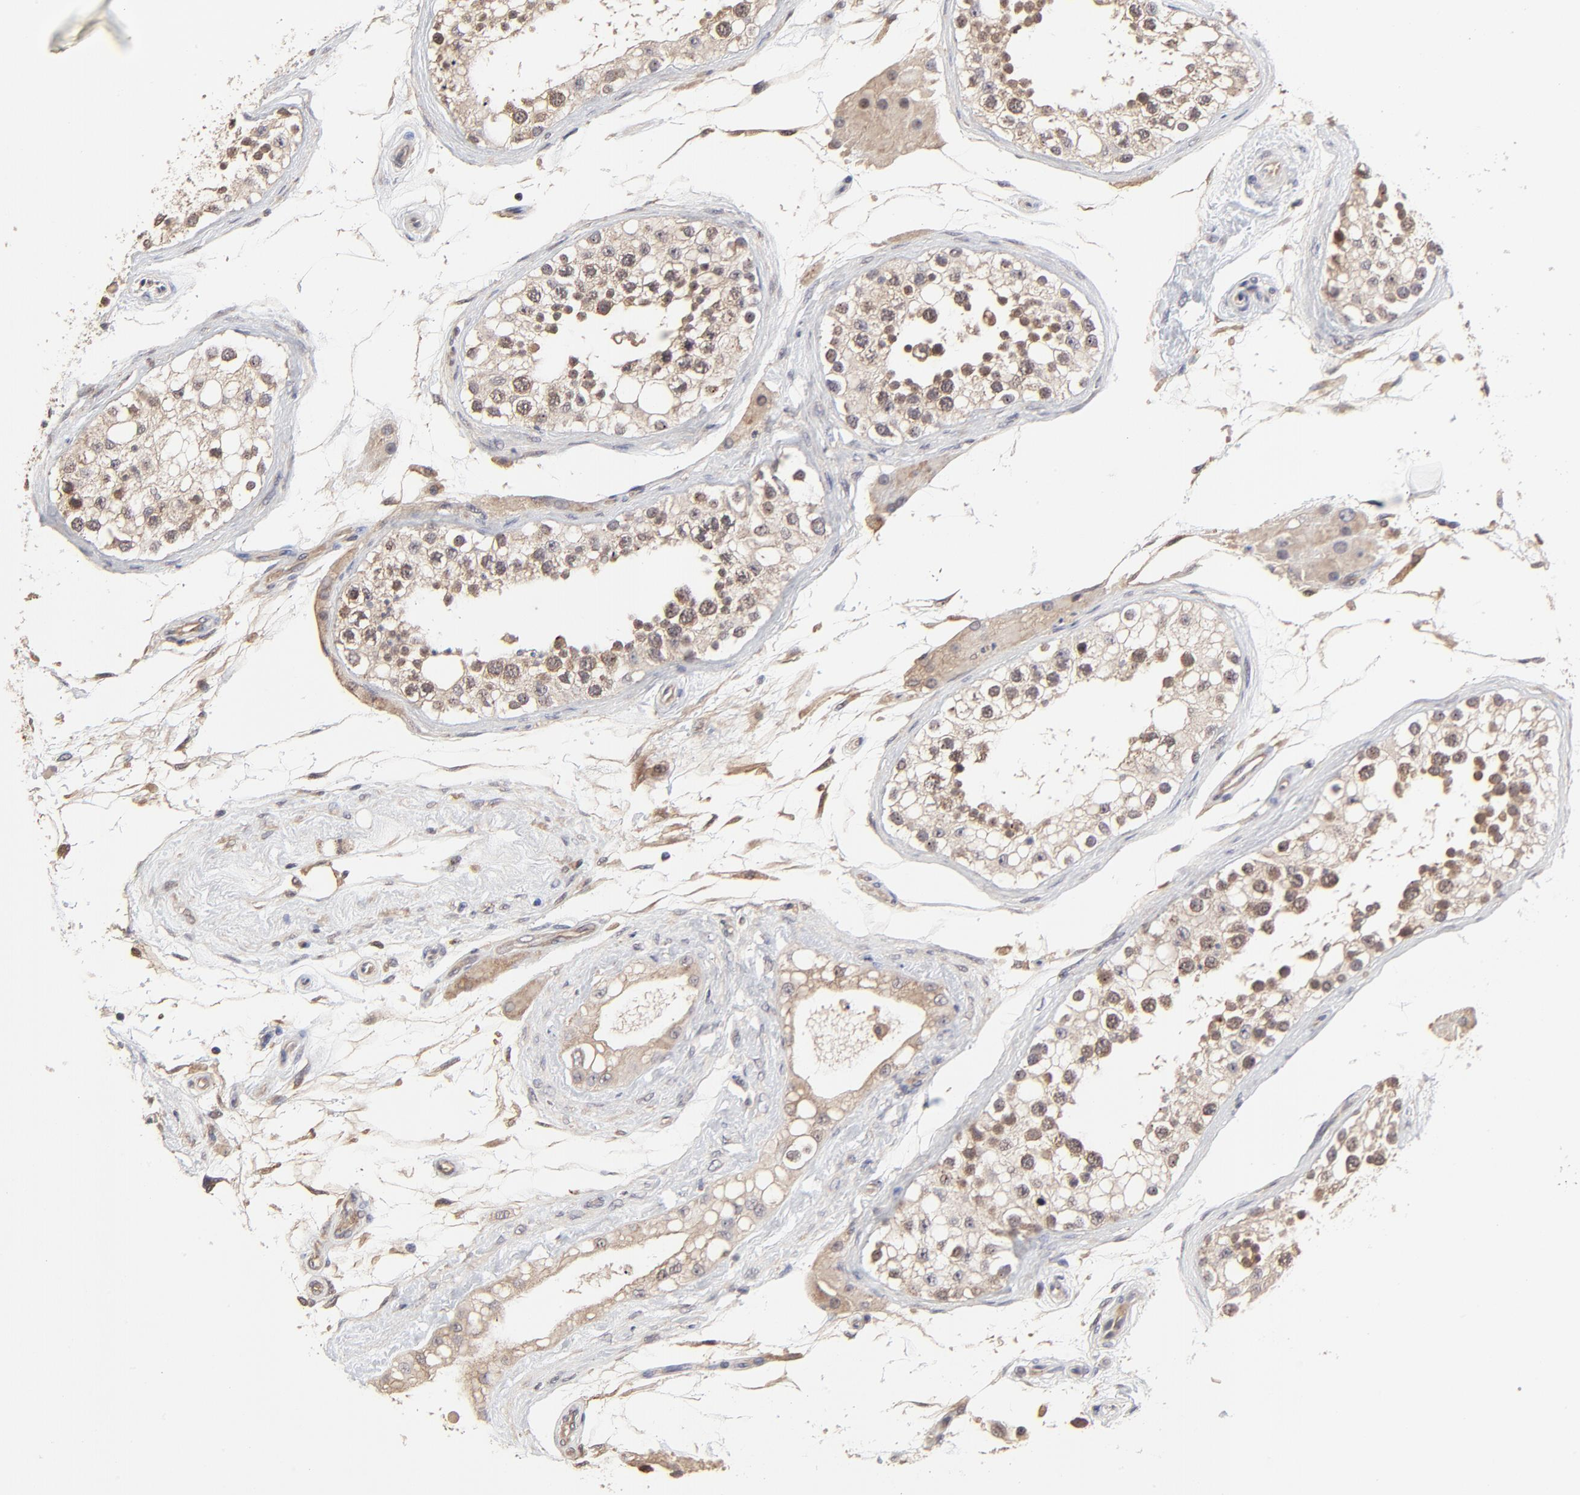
{"staining": {"intensity": "moderate", "quantity": ">75%", "location": "cytoplasmic/membranous,nuclear"}, "tissue": "testis", "cell_type": "Cells in seminiferous ducts", "image_type": "normal", "snomed": [{"axis": "morphology", "description": "Normal tissue, NOS"}, {"axis": "topography", "description": "Testis"}], "caption": "A brown stain highlights moderate cytoplasmic/membranous,nuclear positivity of a protein in cells in seminiferous ducts of unremarkable human testis. Immunohistochemistry stains the protein in brown and the nuclei are stained blue.", "gene": "FRMD8", "patient": {"sex": "male", "age": 68}}